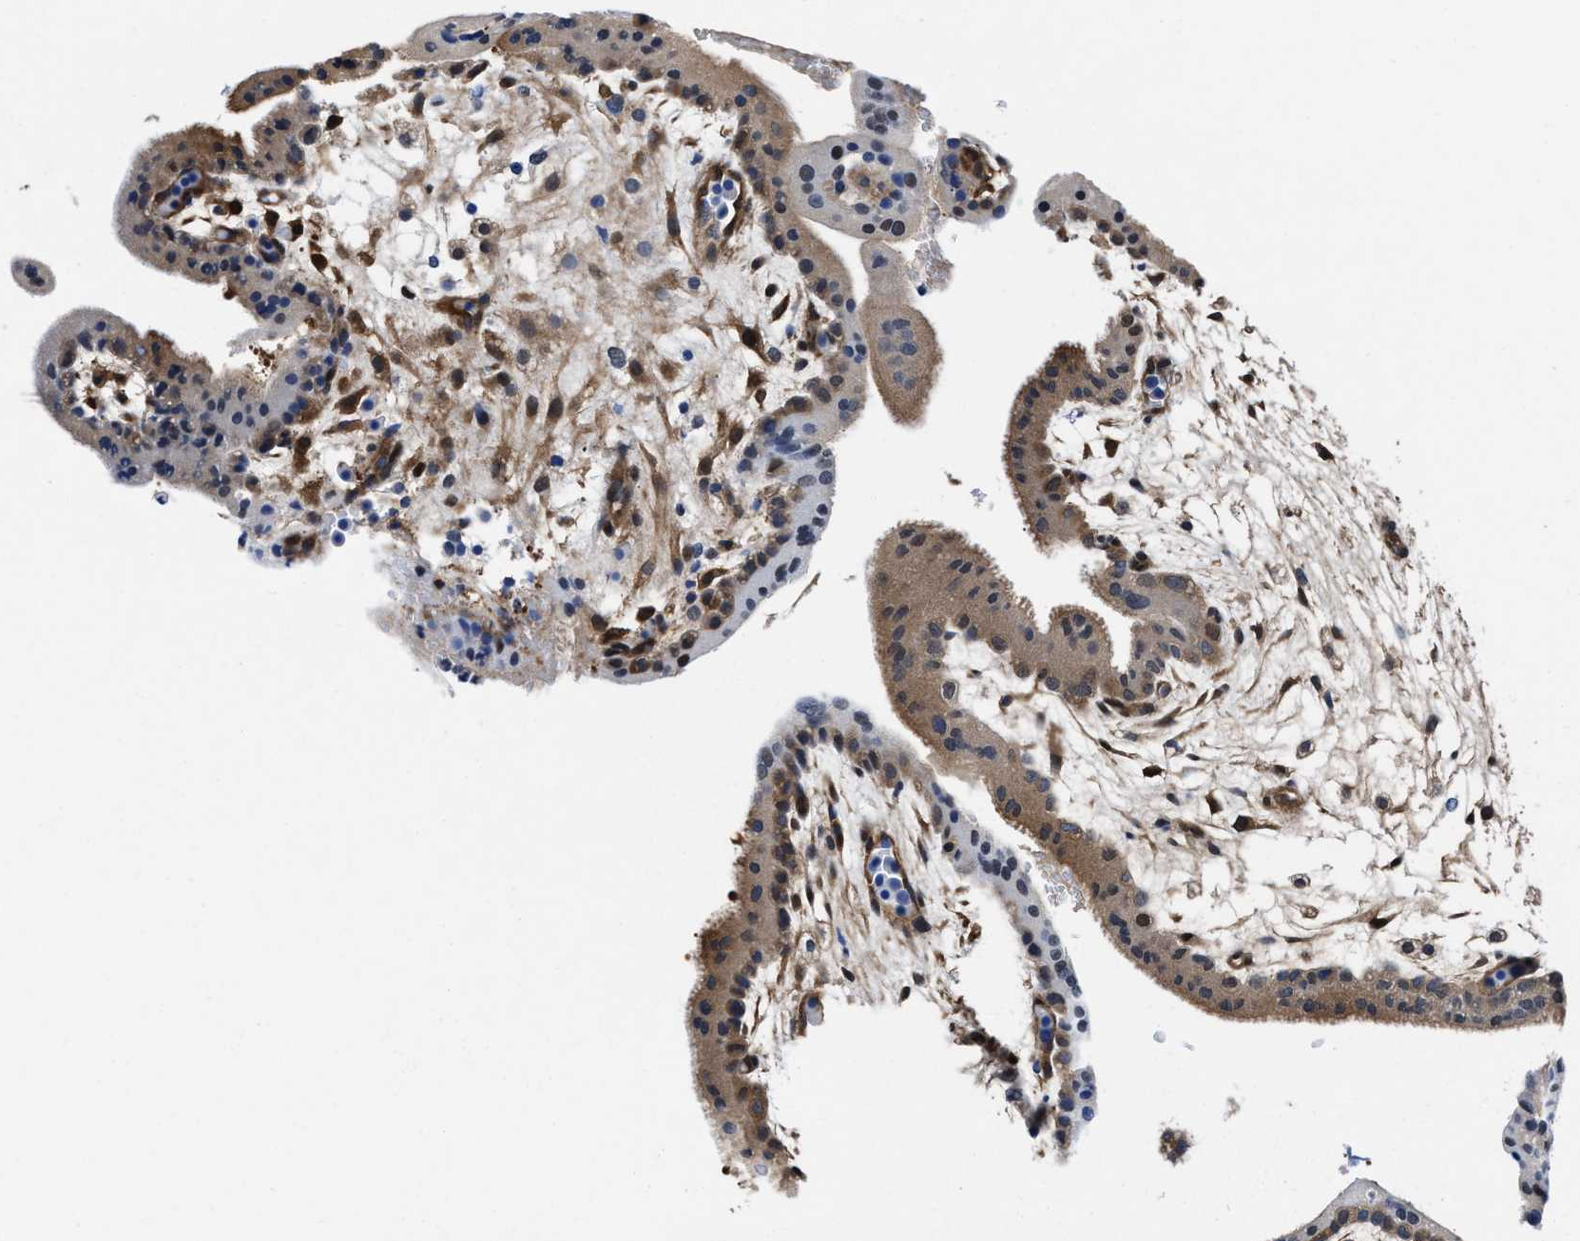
{"staining": {"intensity": "moderate", "quantity": ">75%", "location": "cytoplasmic/membranous"}, "tissue": "placenta", "cell_type": "Decidual cells", "image_type": "normal", "snomed": [{"axis": "morphology", "description": "Normal tissue, NOS"}, {"axis": "topography", "description": "Placenta"}], "caption": "Immunohistochemical staining of benign human placenta shows medium levels of moderate cytoplasmic/membranous expression in about >75% of decidual cells. (IHC, brightfield microscopy, high magnification).", "gene": "ACLY", "patient": {"sex": "female", "age": 35}}